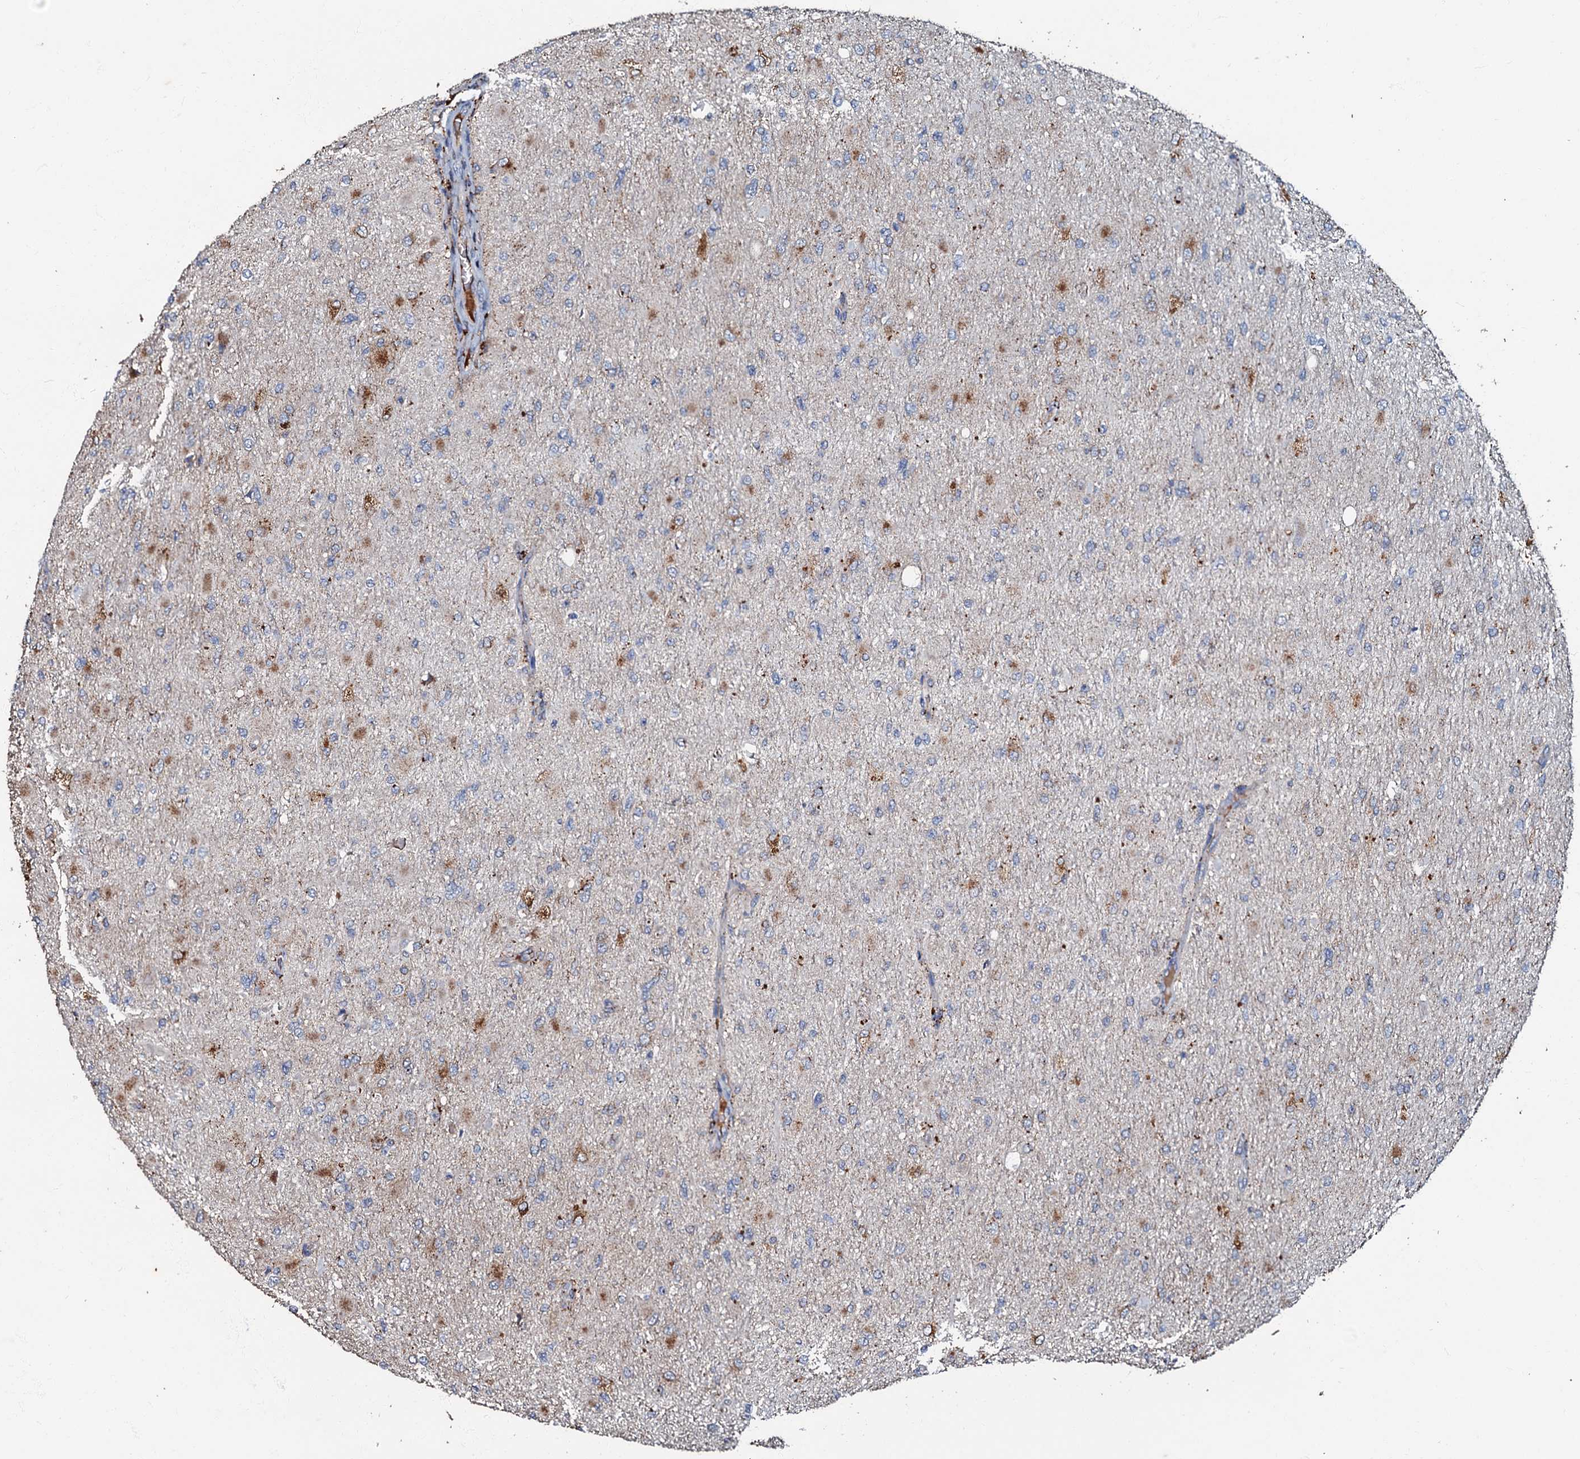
{"staining": {"intensity": "weak", "quantity": "<25%", "location": "cytoplasmic/membranous"}, "tissue": "glioma", "cell_type": "Tumor cells", "image_type": "cancer", "snomed": [{"axis": "morphology", "description": "Glioma, malignant, High grade"}, {"axis": "topography", "description": "Cerebral cortex"}], "caption": "A high-resolution photomicrograph shows immunohistochemistry staining of glioma, which shows no significant positivity in tumor cells. (Brightfield microscopy of DAB IHC at high magnification).", "gene": "MANSC4", "patient": {"sex": "female", "age": 36}}